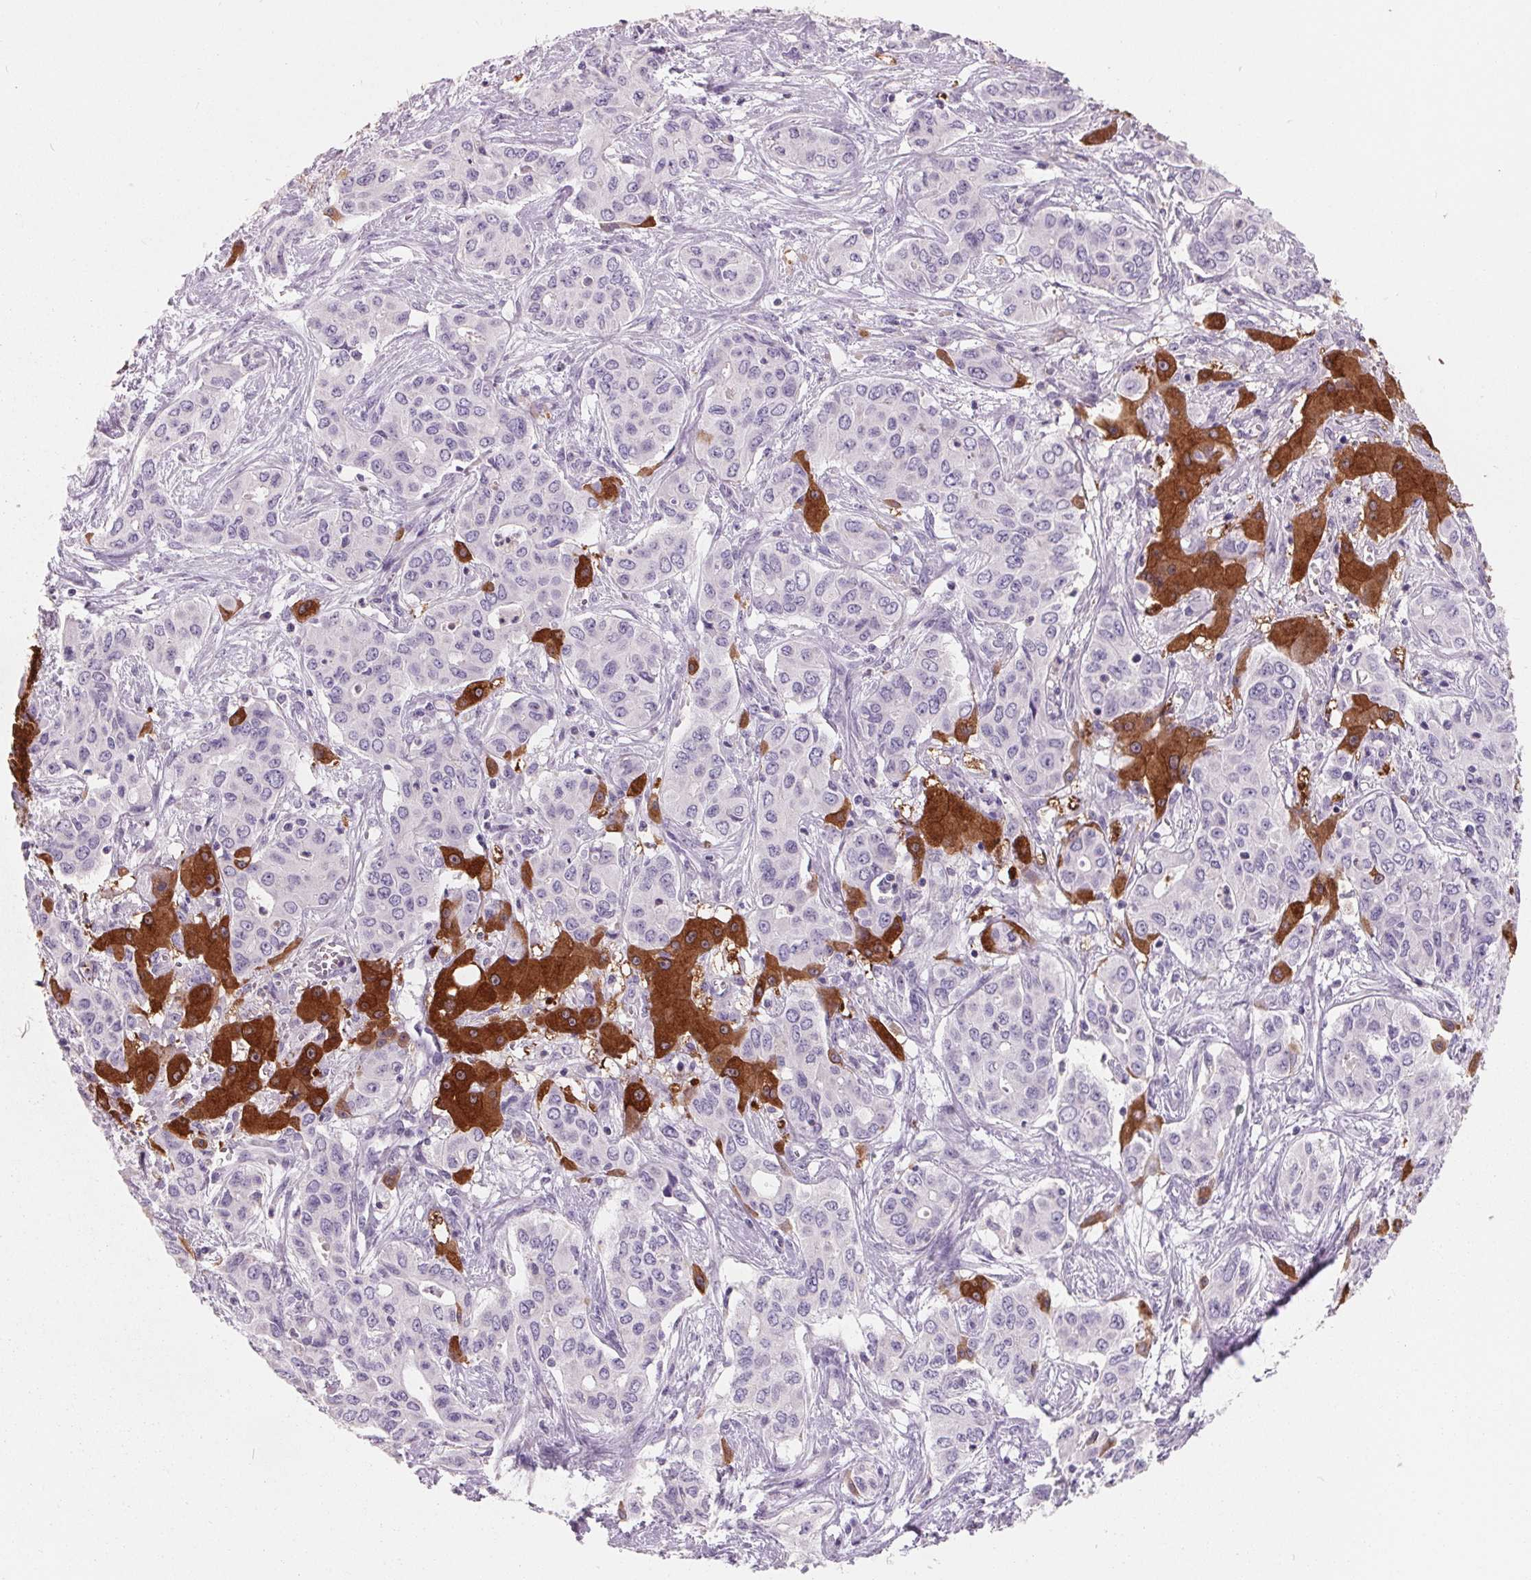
{"staining": {"intensity": "negative", "quantity": "none", "location": "none"}, "tissue": "liver cancer", "cell_type": "Tumor cells", "image_type": "cancer", "snomed": [{"axis": "morphology", "description": "Cholangiocarcinoma"}, {"axis": "topography", "description": "Liver"}], "caption": "Liver cancer (cholangiocarcinoma) was stained to show a protein in brown. There is no significant staining in tumor cells. Nuclei are stained in blue.", "gene": "FTCD", "patient": {"sex": "female", "age": 65}}